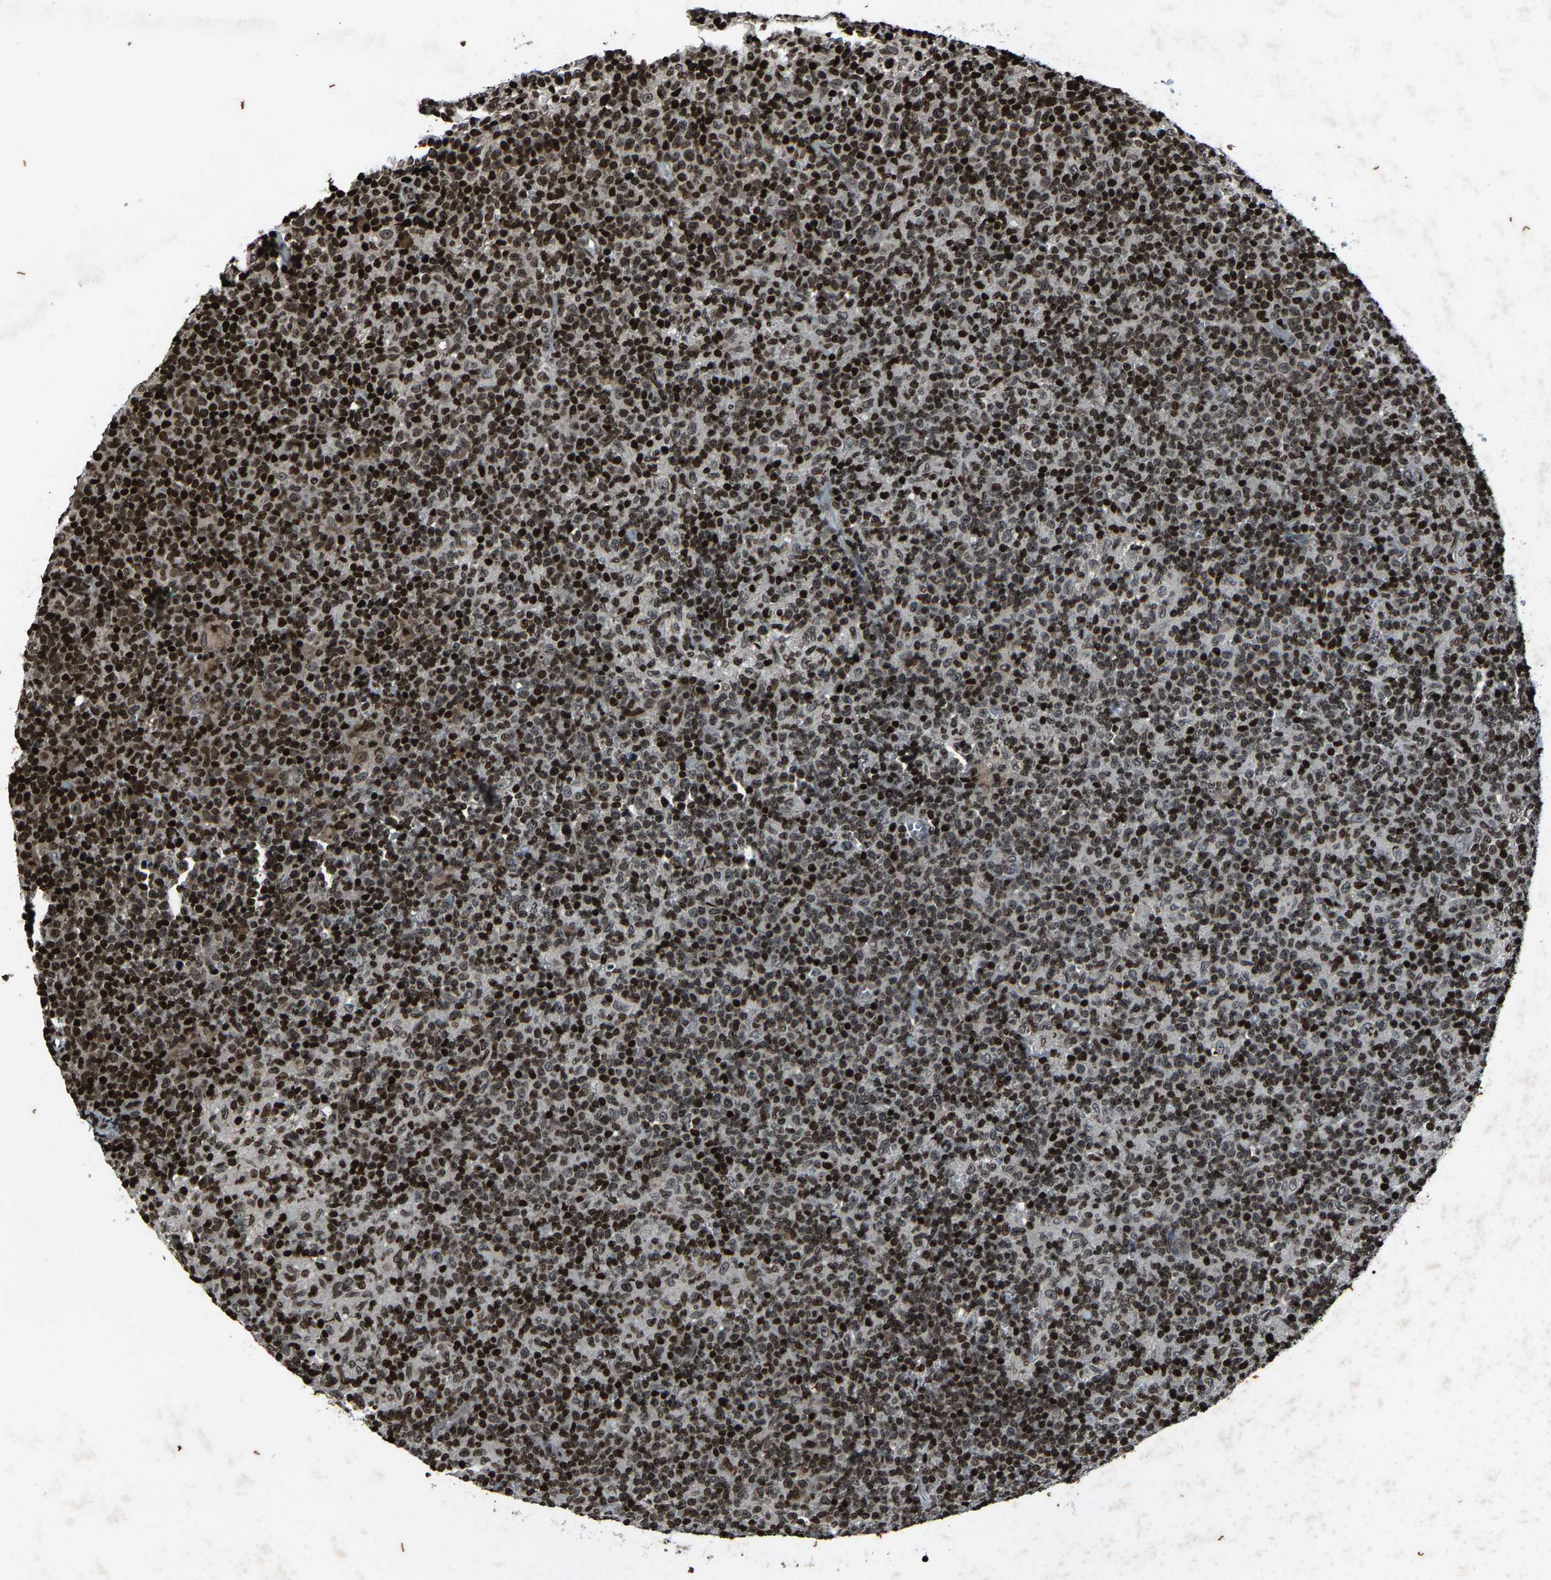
{"staining": {"intensity": "strong", "quantity": ">75%", "location": "nuclear"}, "tissue": "lymph node", "cell_type": "Germinal center cells", "image_type": "normal", "snomed": [{"axis": "morphology", "description": "Normal tissue, NOS"}, {"axis": "morphology", "description": "Inflammation, NOS"}, {"axis": "topography", "description": "Lymph node"}], "caption": "Protein expression analysis of unremarkable lymph node shows strong nuclear expression in about >75% of germinal center cells.", "gene": "H4C1", "patient": {"sex": "male", "age": 55}}